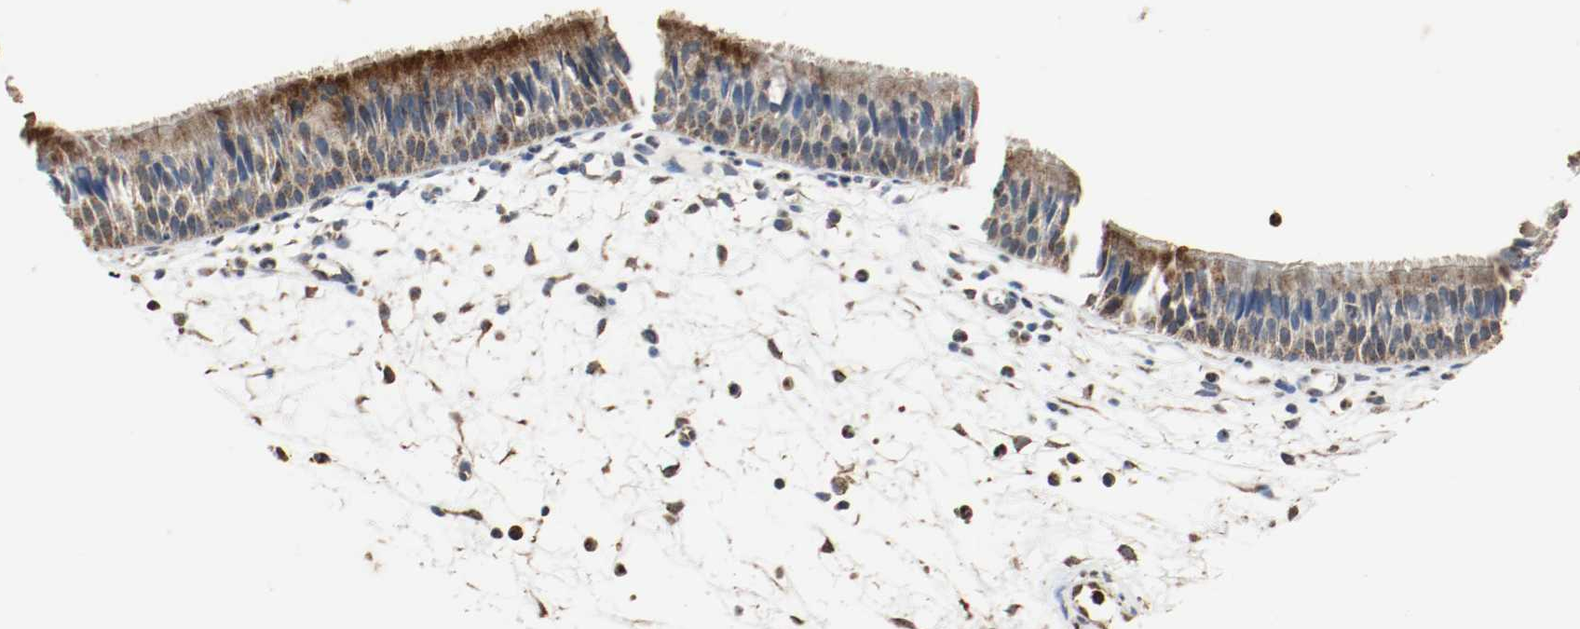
{"staining": {"intensity": "strong", "quantity": ">75%", "location": "cytoplasmic/membranous"}, "tissue": "nasopharynx", "cell_type": "Respiratory epithelial cells", "image_type": "normal", "snomed": [{"axis": "morphology", "description": "Normal tissue, NOS"}, {"axis": "topography", "description": "Nasopharynx"}], "caption": "DAB immunohistochemical staining of unremarkable nasopharynx demonstrates strong cytoplasmic/membranous protein expression in approximately >75% of respiratory epithelial cells.", "gene": "ALDH4A1", "patient": {"sex": "female", "age": 54}}